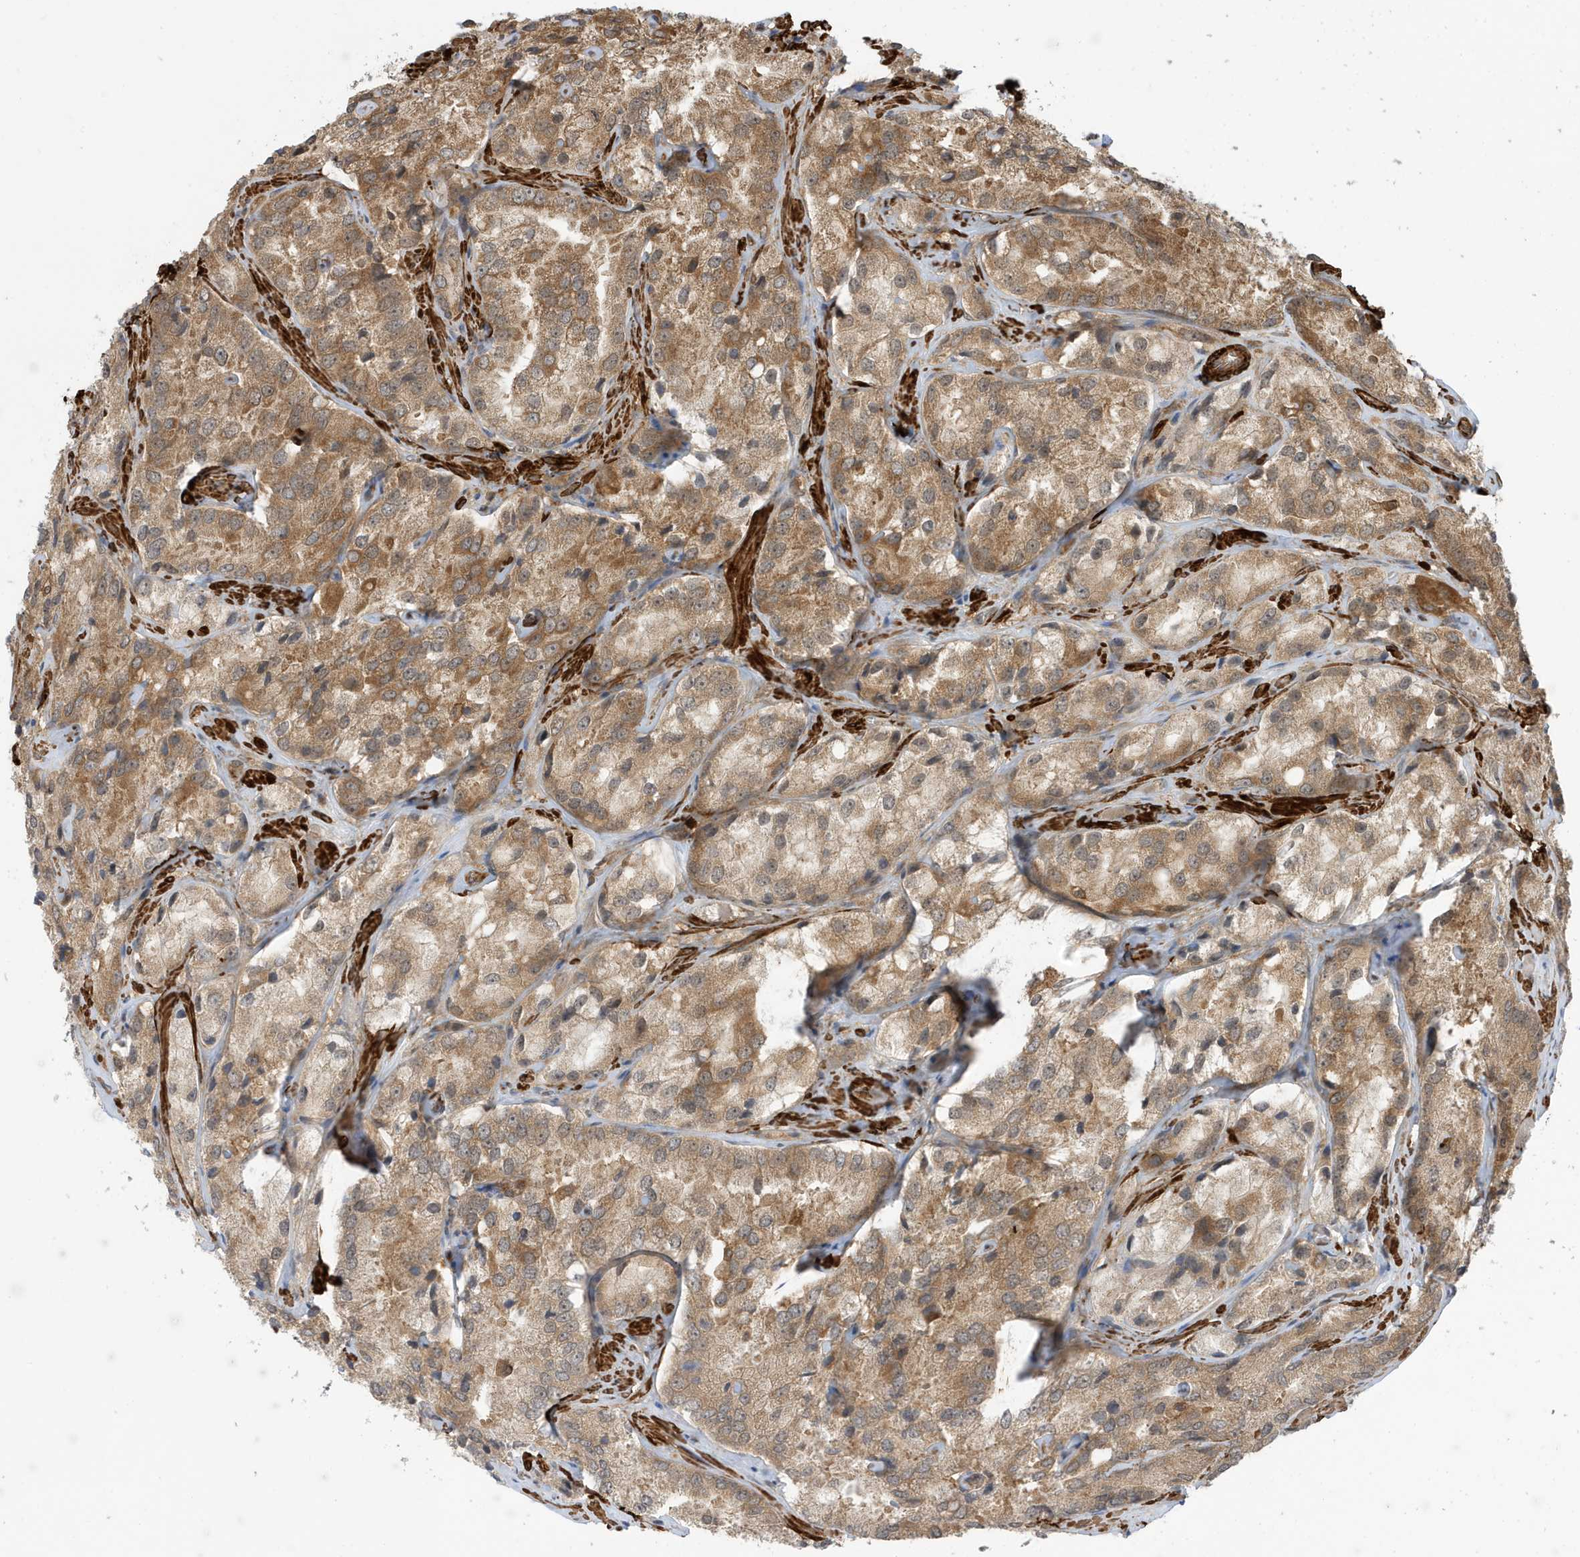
{"staining": {"intensity": "moderate", "quantity": ">75%", "location": "cytoplasmic/membranous"}, "tissue": "prostate cancer", "cell_type": "Tumor cells", "image_type": "cancer", "snomed": [{"axis": "morphology", "description": "Adenocarcinoma, High grade"}, {"axis": "topography", "description": "Prostate"}], "caption": "Tumor cells display medium levels of moderate cytoplasmic/membranous expression in approximately >75% of cells in human prostate cancer.", "gene": "CDC42EP3", "patient": {"sex": "male", "age": 66}}